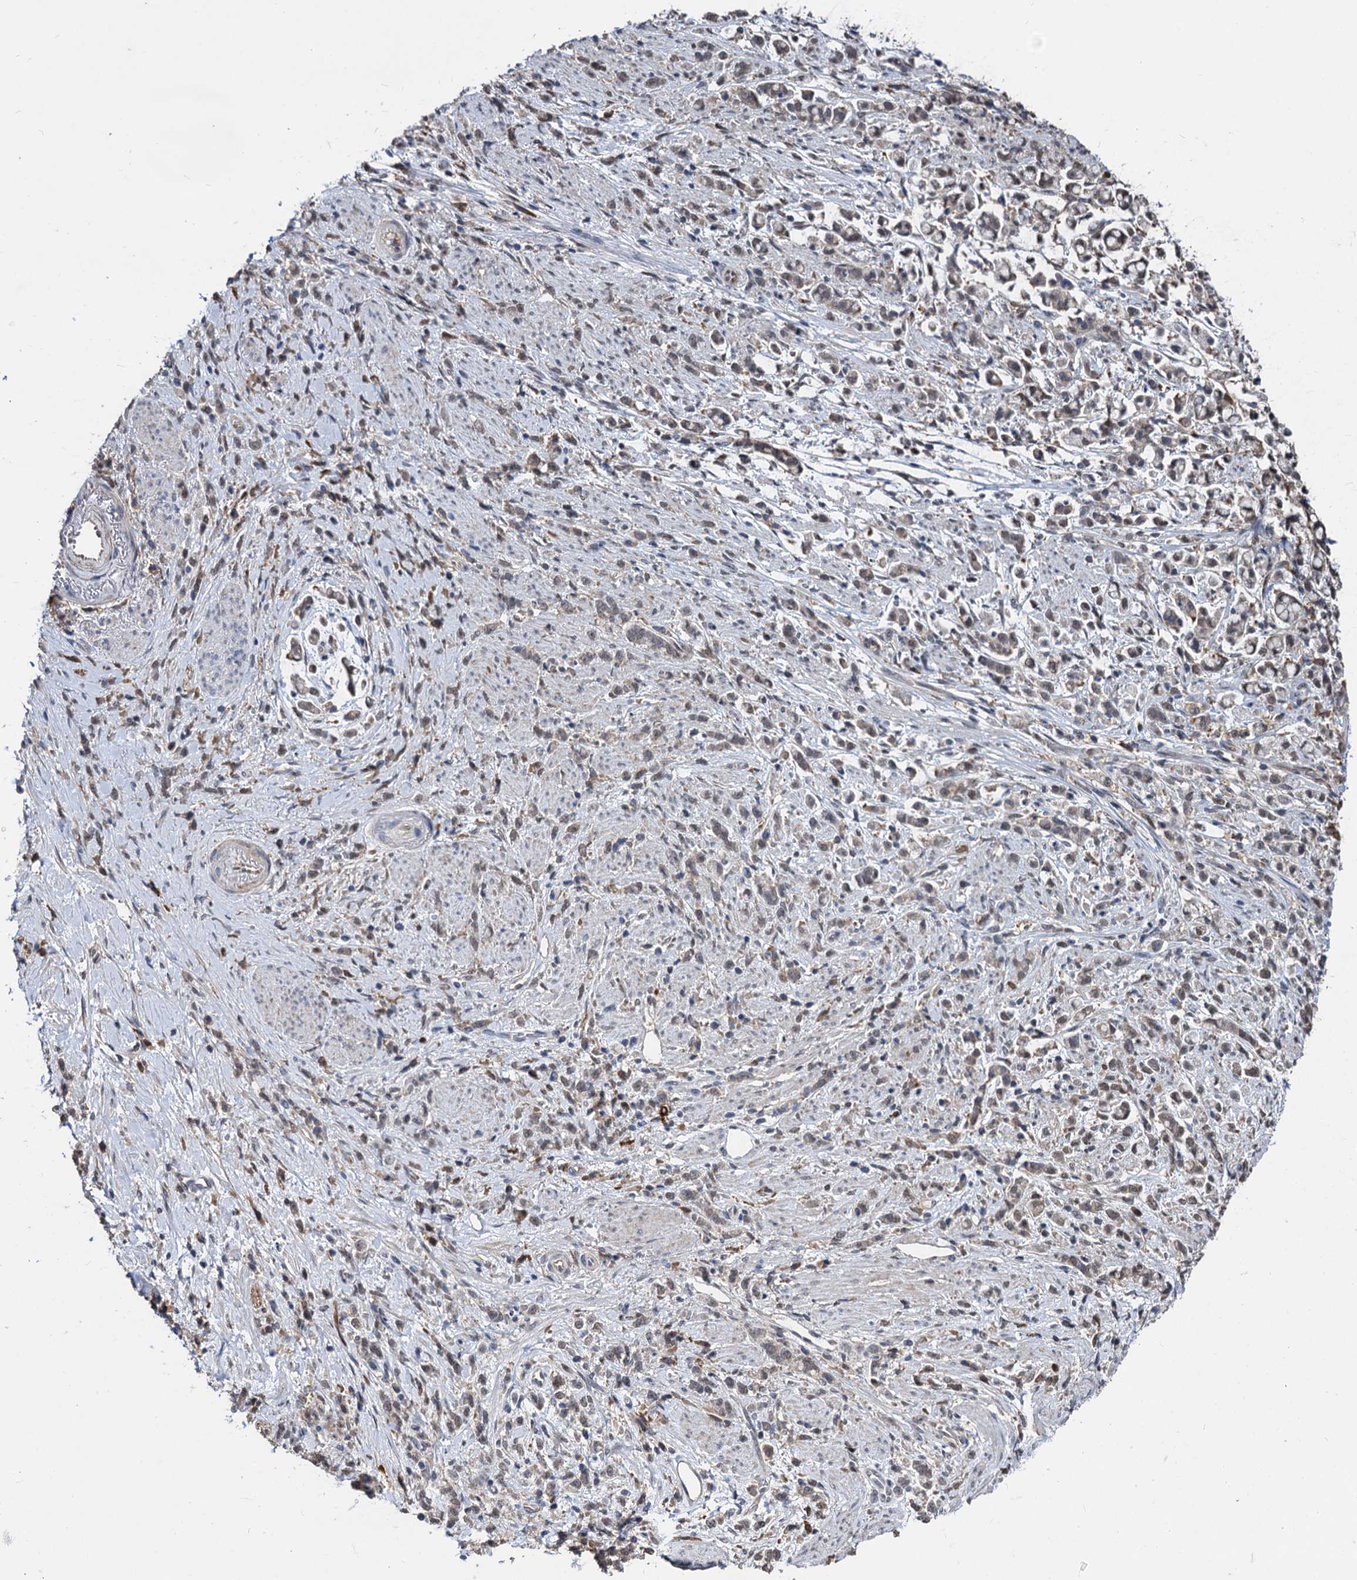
{"staining": {"intensity": "moderate", "quantity": "25%-75%", "location": "nuclear"}, "tissue": "stomach cancer", "cell_type": "Tumor cells", "image_type": "cancer", "snomed": [{"axis": "morphology", "description": "Adenocarcinoma, NOS"}, {"axis": "topography", "description": "Stomach"}], "caption": "Adenocarcinoma (stomach) tissue reveals moderate nuclear staining in about 25%-75% of tumor cells, visualized by immunohistochemistry.", "gene": "PSMD4", "patient": {"sex": "female", "age": 60}}